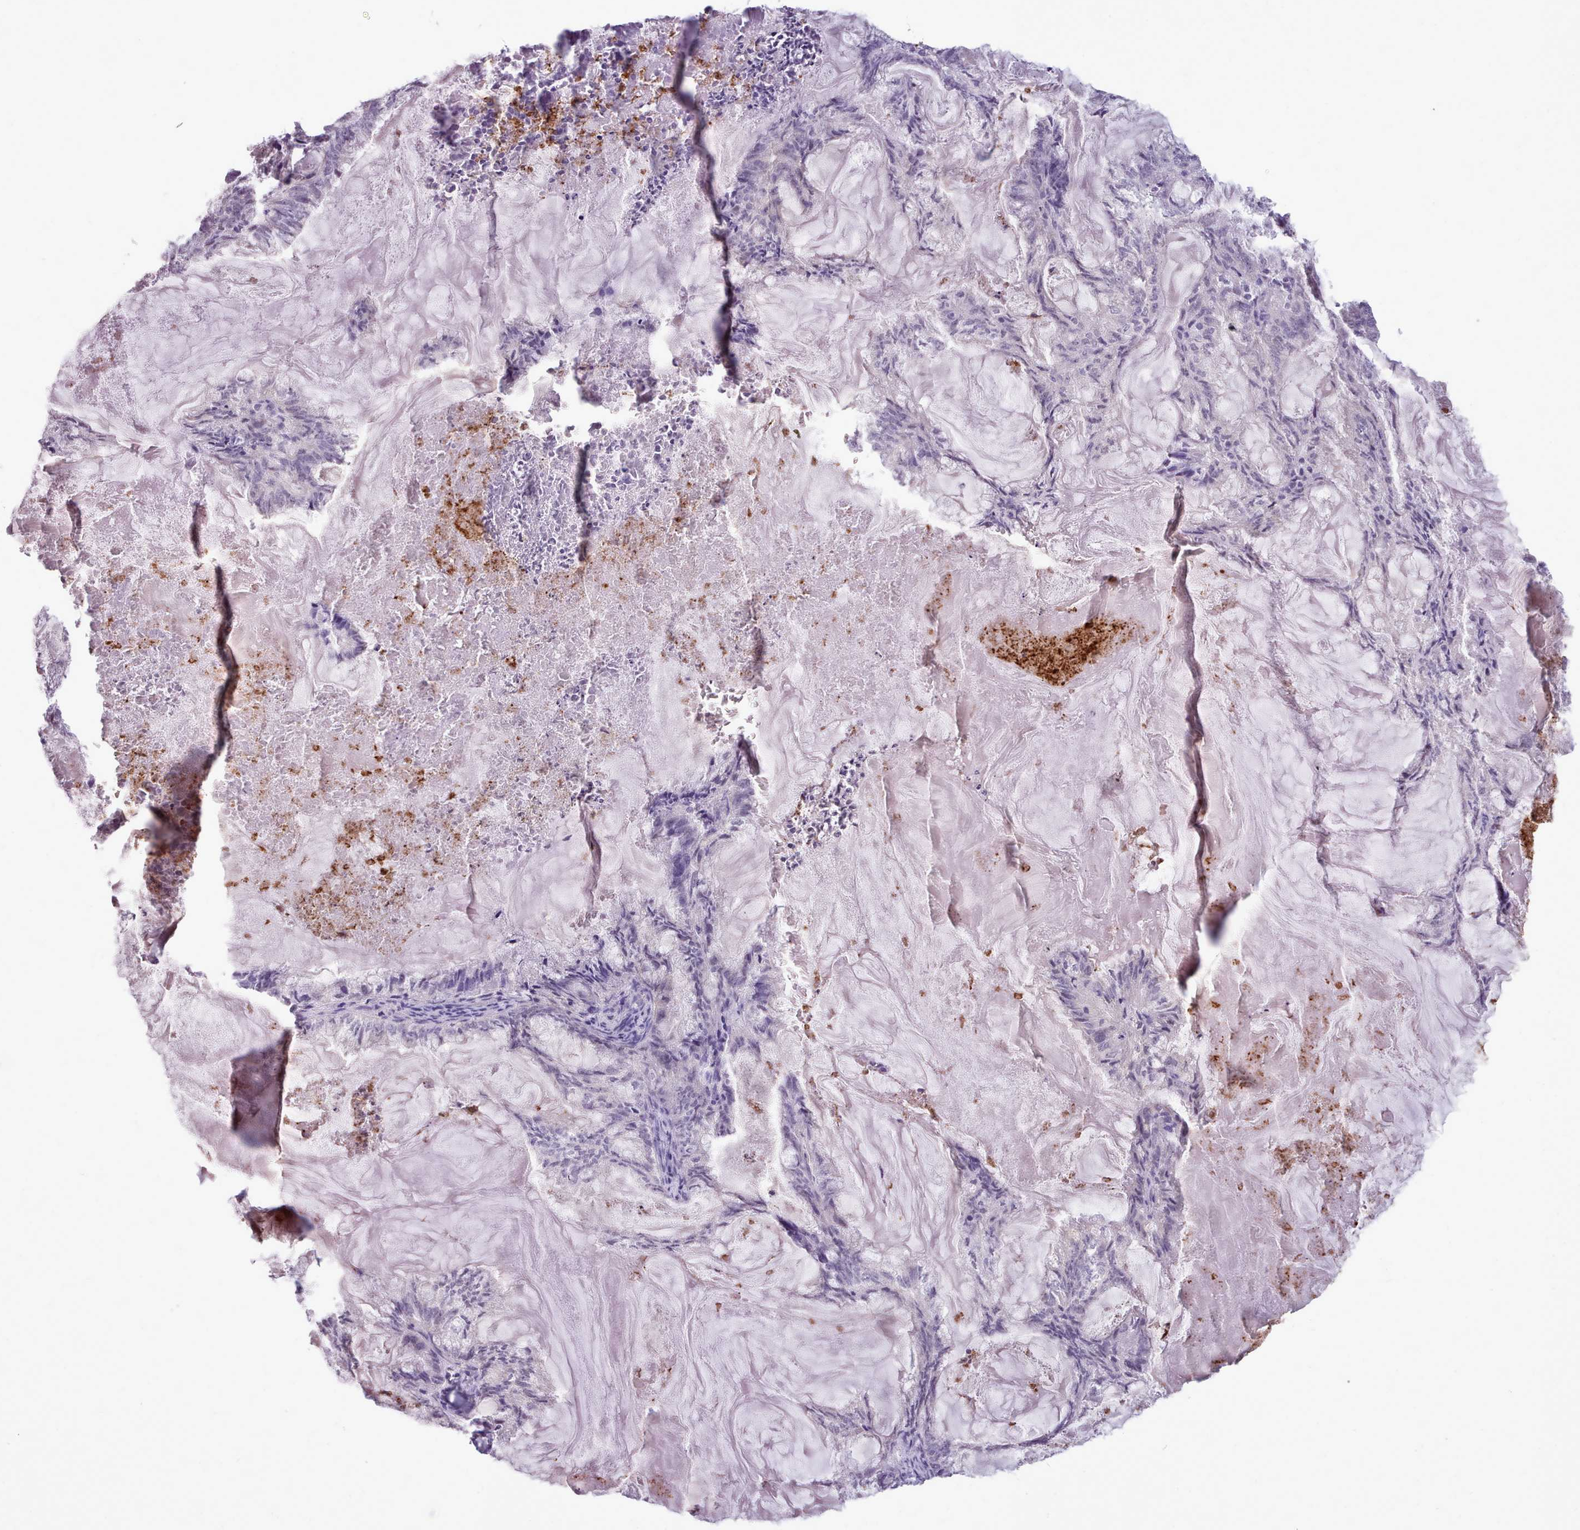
{"staining": {"intensity": "negative", "quantity": "none", "location": "none"}, "tissue": "endometrial cancer", "cell_type": "Tumor cells", "image_type": "cancer", "snomed": [{"axis": "morphology", "description": "Adenocarcinoma, NOS"}, {"axis": "topography", "description": "Endometrium"}], "caption": "Protein analysis of endometrial adenocarcinoma exhibits no significant positivity in tumor cells.", "gene": "KCTD16", "patient": {"sex": "female", "age": 86}}